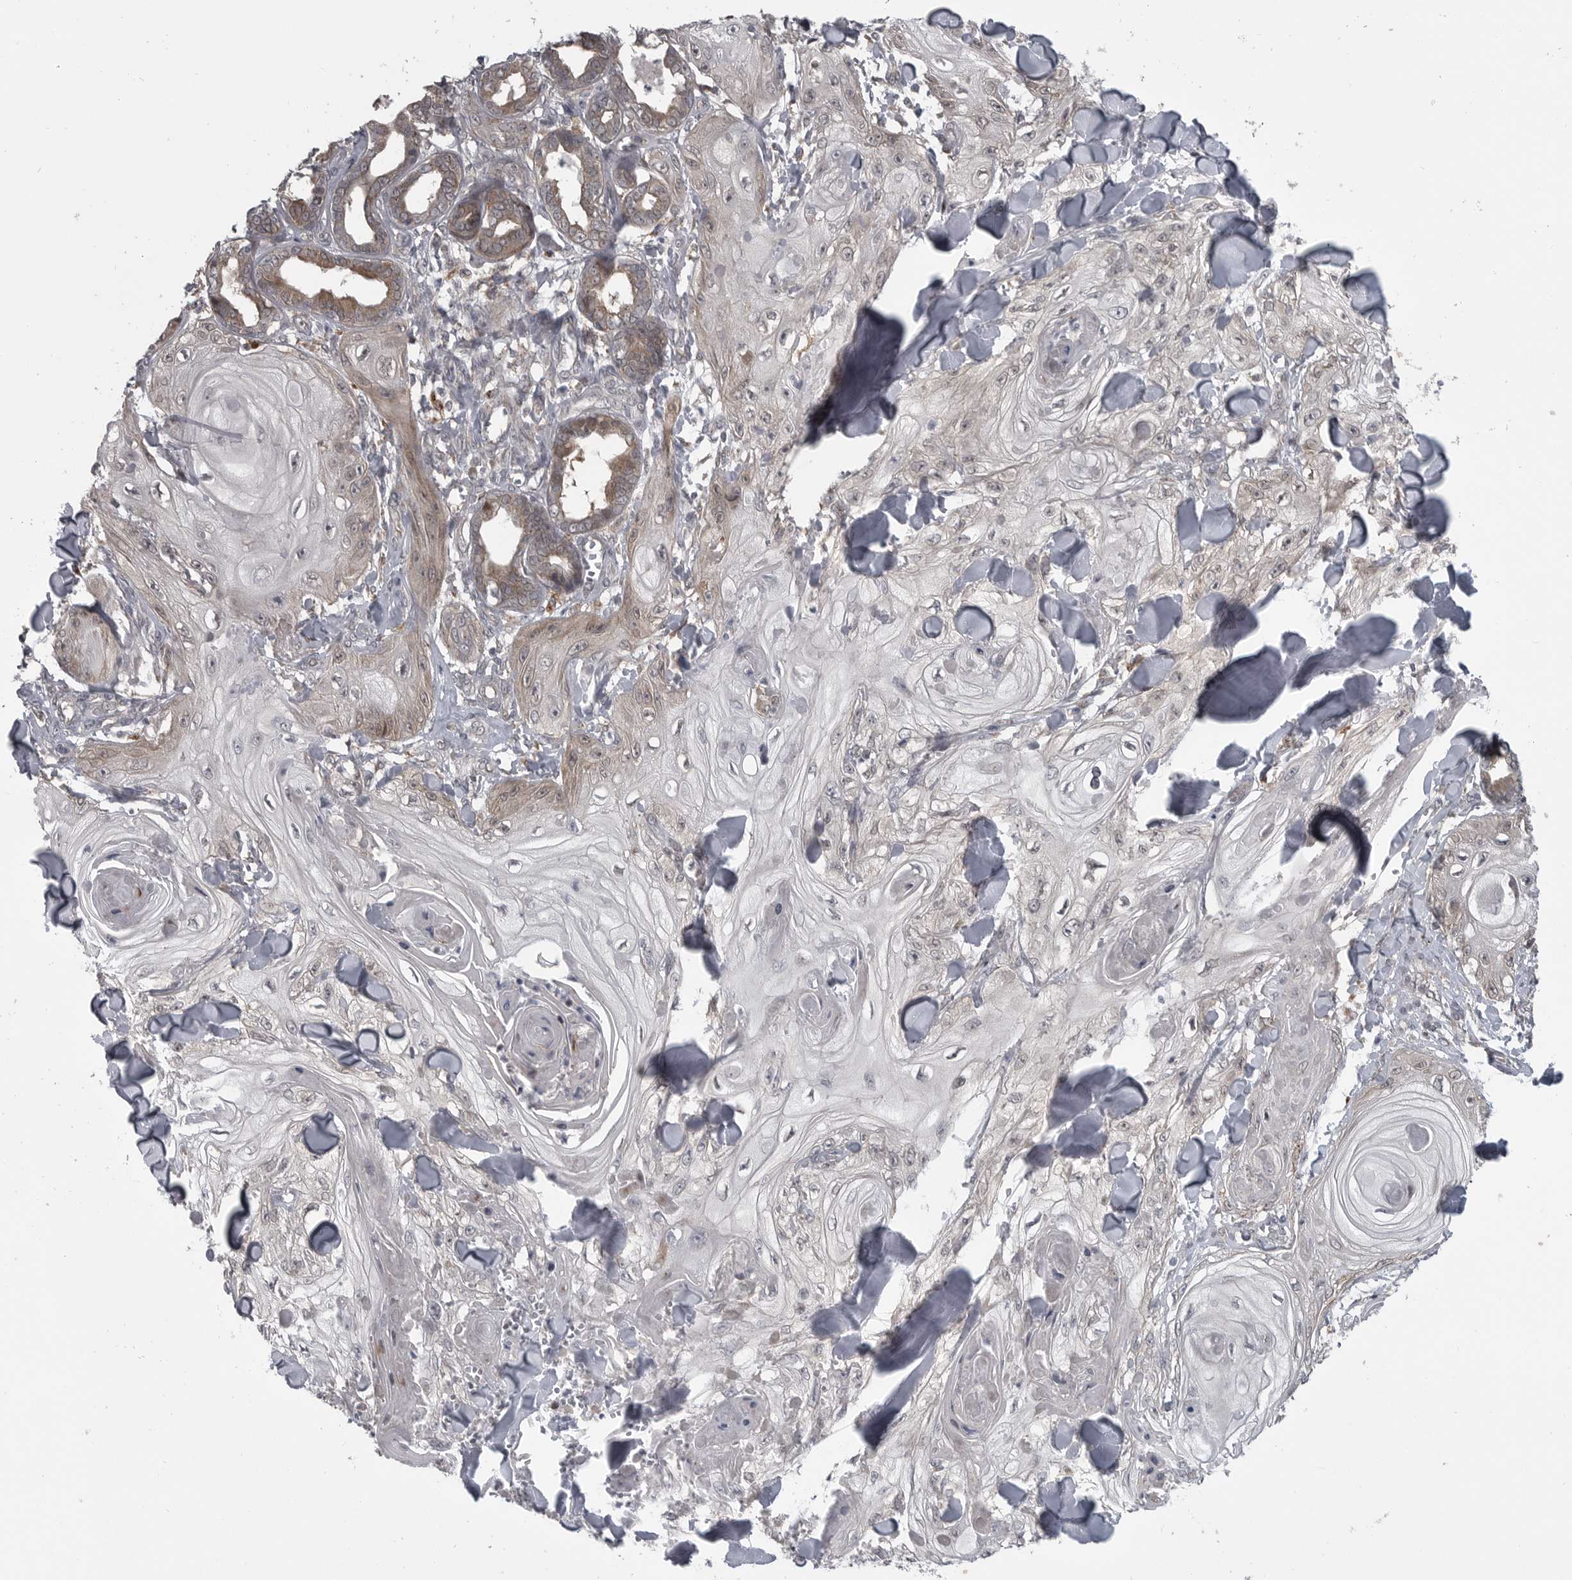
{"staining": {"intensity": "weak", "quantity": "<25%", "location": "cytoplasmic/membranous"}, "tissue": "skin cancer", "cell_type": "Tumor cells", "image_type": "cancer", "snomed": [{"axis": "morphology", "description": "Squamous cell carcinoma, NOS"}, {"axis": "topography", "description": "Skin"}], "caption": "There is no significant positivity in tumor cells of squamous cell carcinoma (skin).", "gene": "PPP1R9A", "patient": {"sex": "male", "age": 74}}